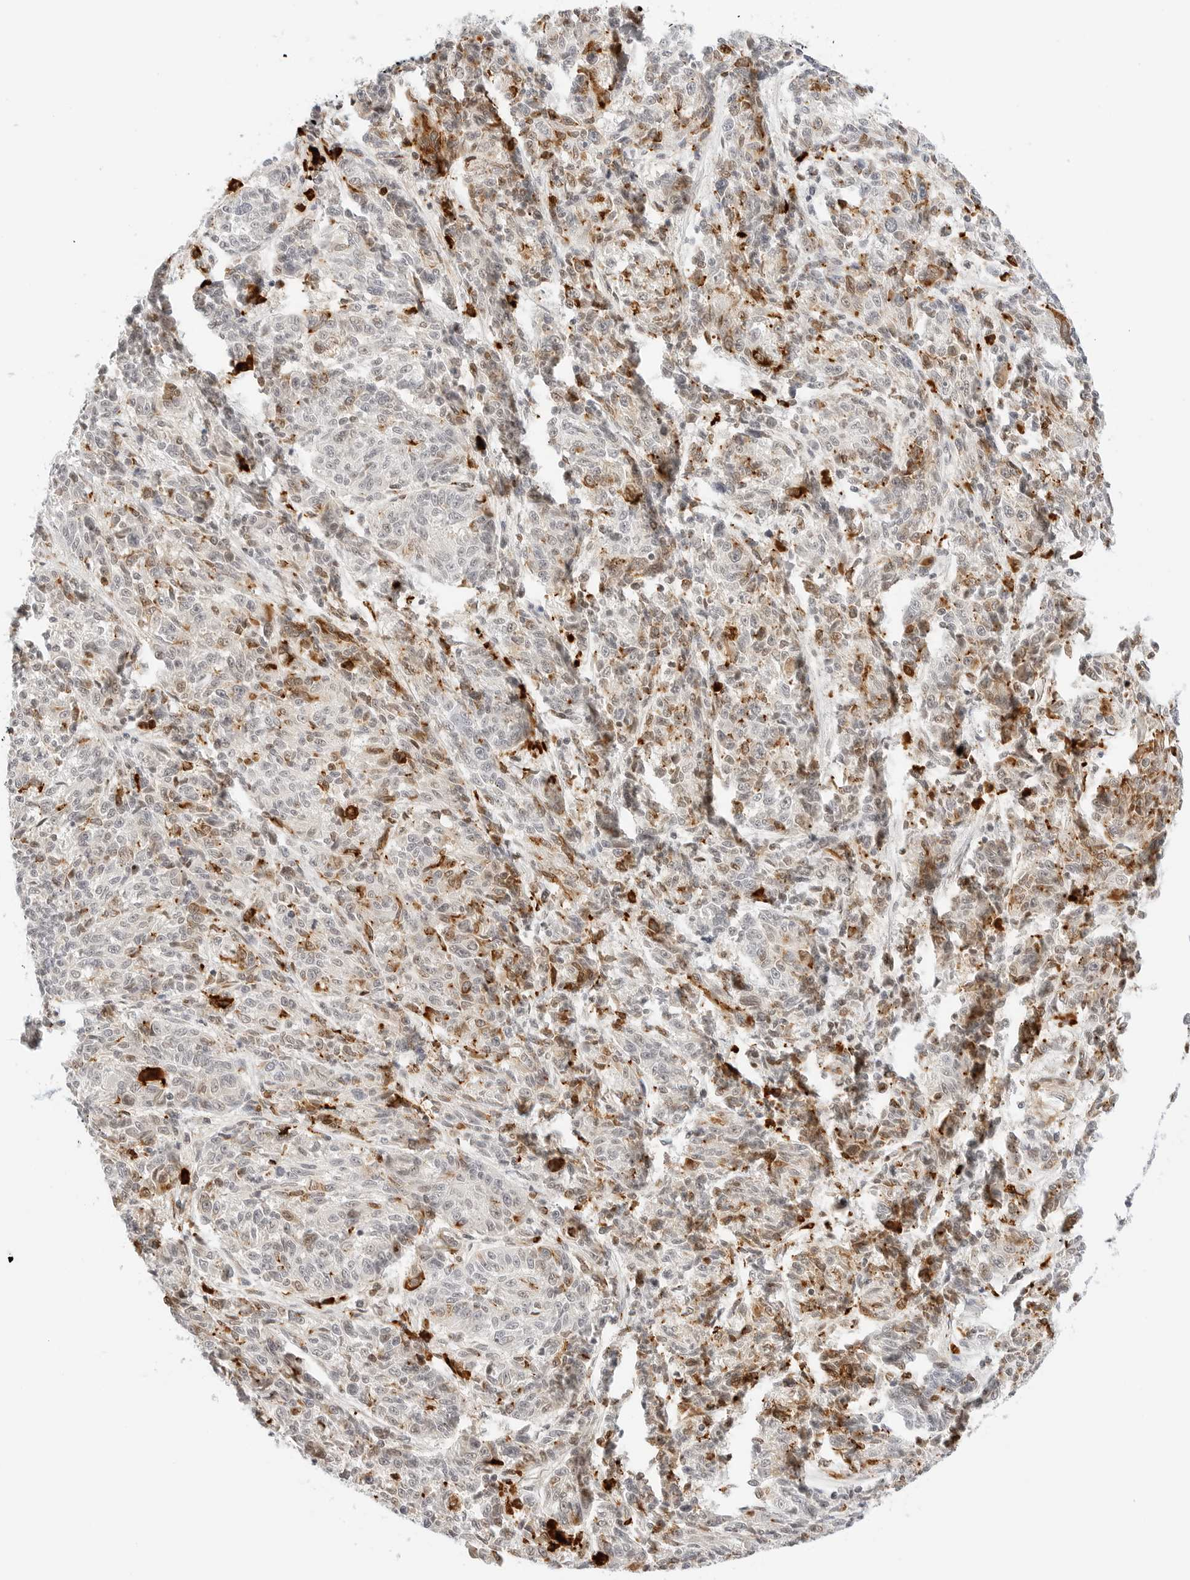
{"staining": {"intensity": "moderate", "quantity": ">75%", "location": "cytoplasmic/membranous"}, "tissue": "melanoma", "cell_type": "Tumor cells", "image_type": "cancer", "snomed": [{"axis": "morphology", "description": "Malignant melanoma, NOS"}, {"axis": "topography", "description": "Skin"}], "caption": "Melanoma stained with a protein marker displays moderate staining in tumor cells.", "gene": "TEKT2", "patient": {"sex": "male", "age": 53}}